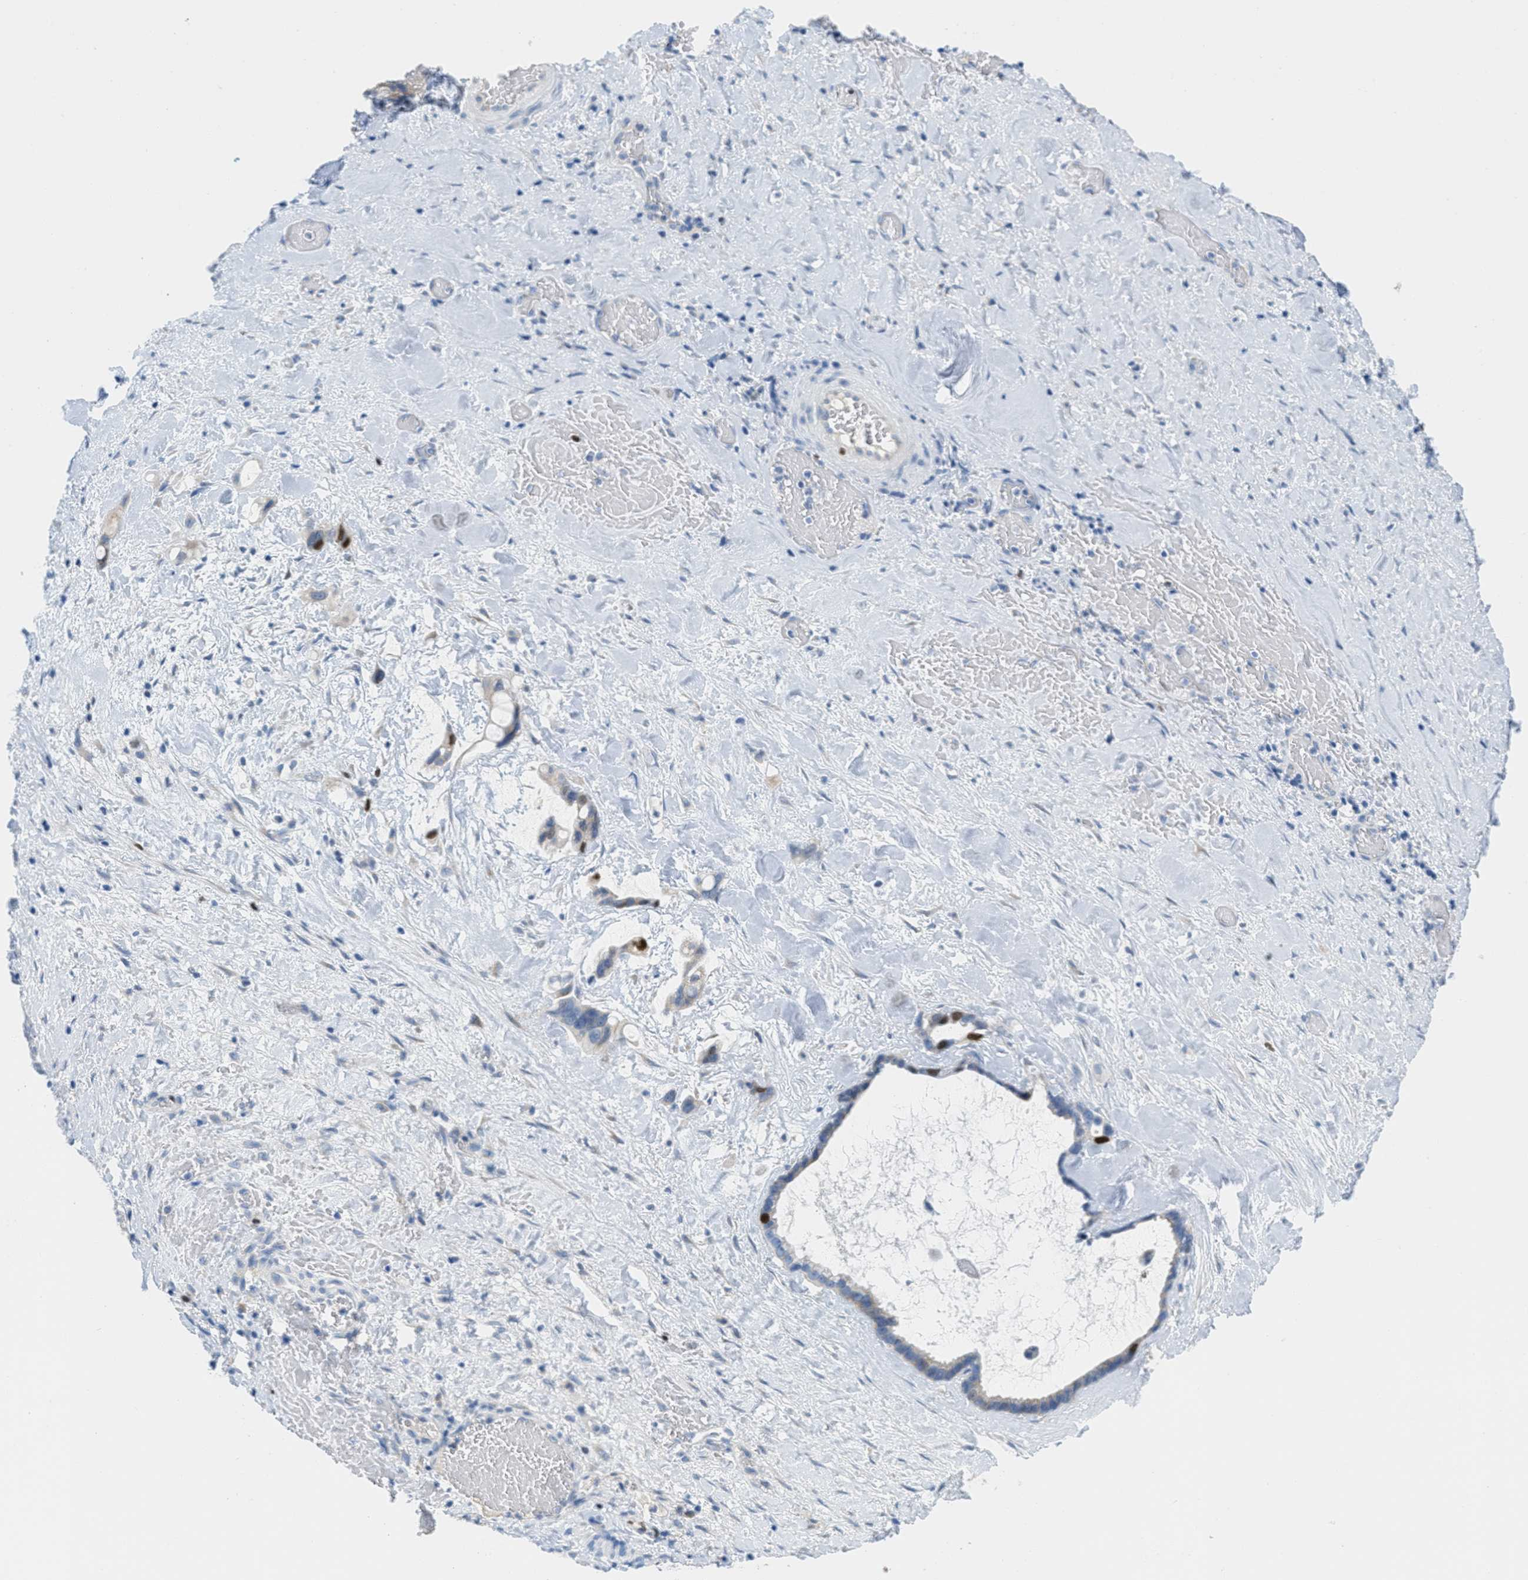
{"staining": {"intensity": "strong", "quantity": "<25%", "location": "nuclear"}, "tissue": "liver cancer", "cell_type": "Tumor cells", "image_type": "cancer", "snomed": [{"axis": "morphology", "description": "Cholangiocarcinoma"}, {"axis": "topography", "description": "Liver"}], "caption": "IHC histopathology image of human liver cholangiocarcinoma stained for a protein (brown), which shows medium levels of strong nuclear staining in approximately <25% of tumor cells.", "gene": "ORC6", "patient": {"sex": "female", "age": 65}}